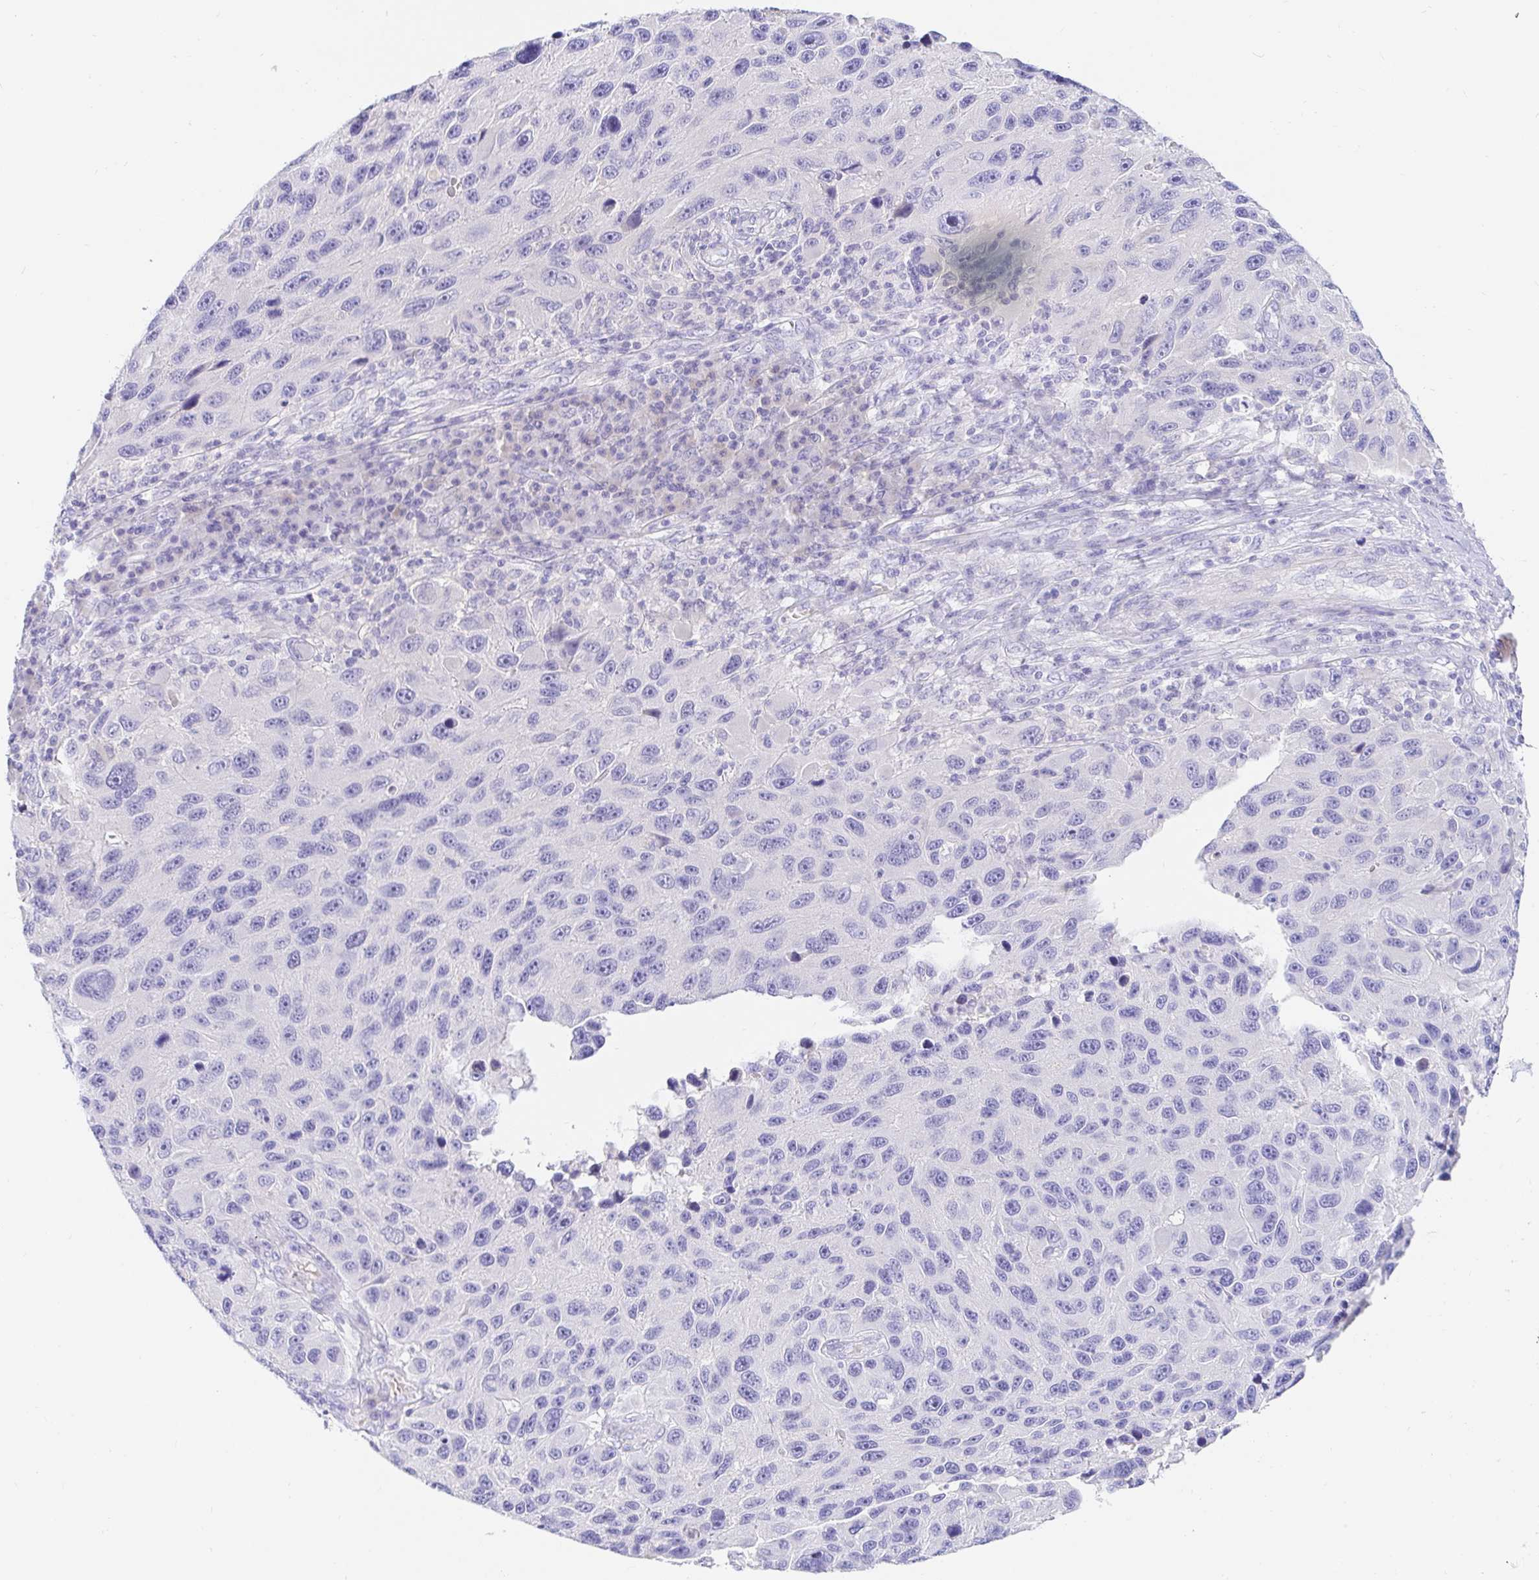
{"staining": {"intensity": "negative", "quantity": "none", "location": "none"}, "tissue": "melanoma", "cell_type": "Tumor cells", "image_type": "cancer", "snomed": [{"axis": "morphology", "description": "Malignant melanoma, NOS"}, {"axis": "topography", "description": "Skin"}], "caption": "Photomicrograph shows no significant protein positivity in tumor cells of malignant melanoma.", "gene": "NR2E1", "patient": {"sex": "male", "age": 53}}